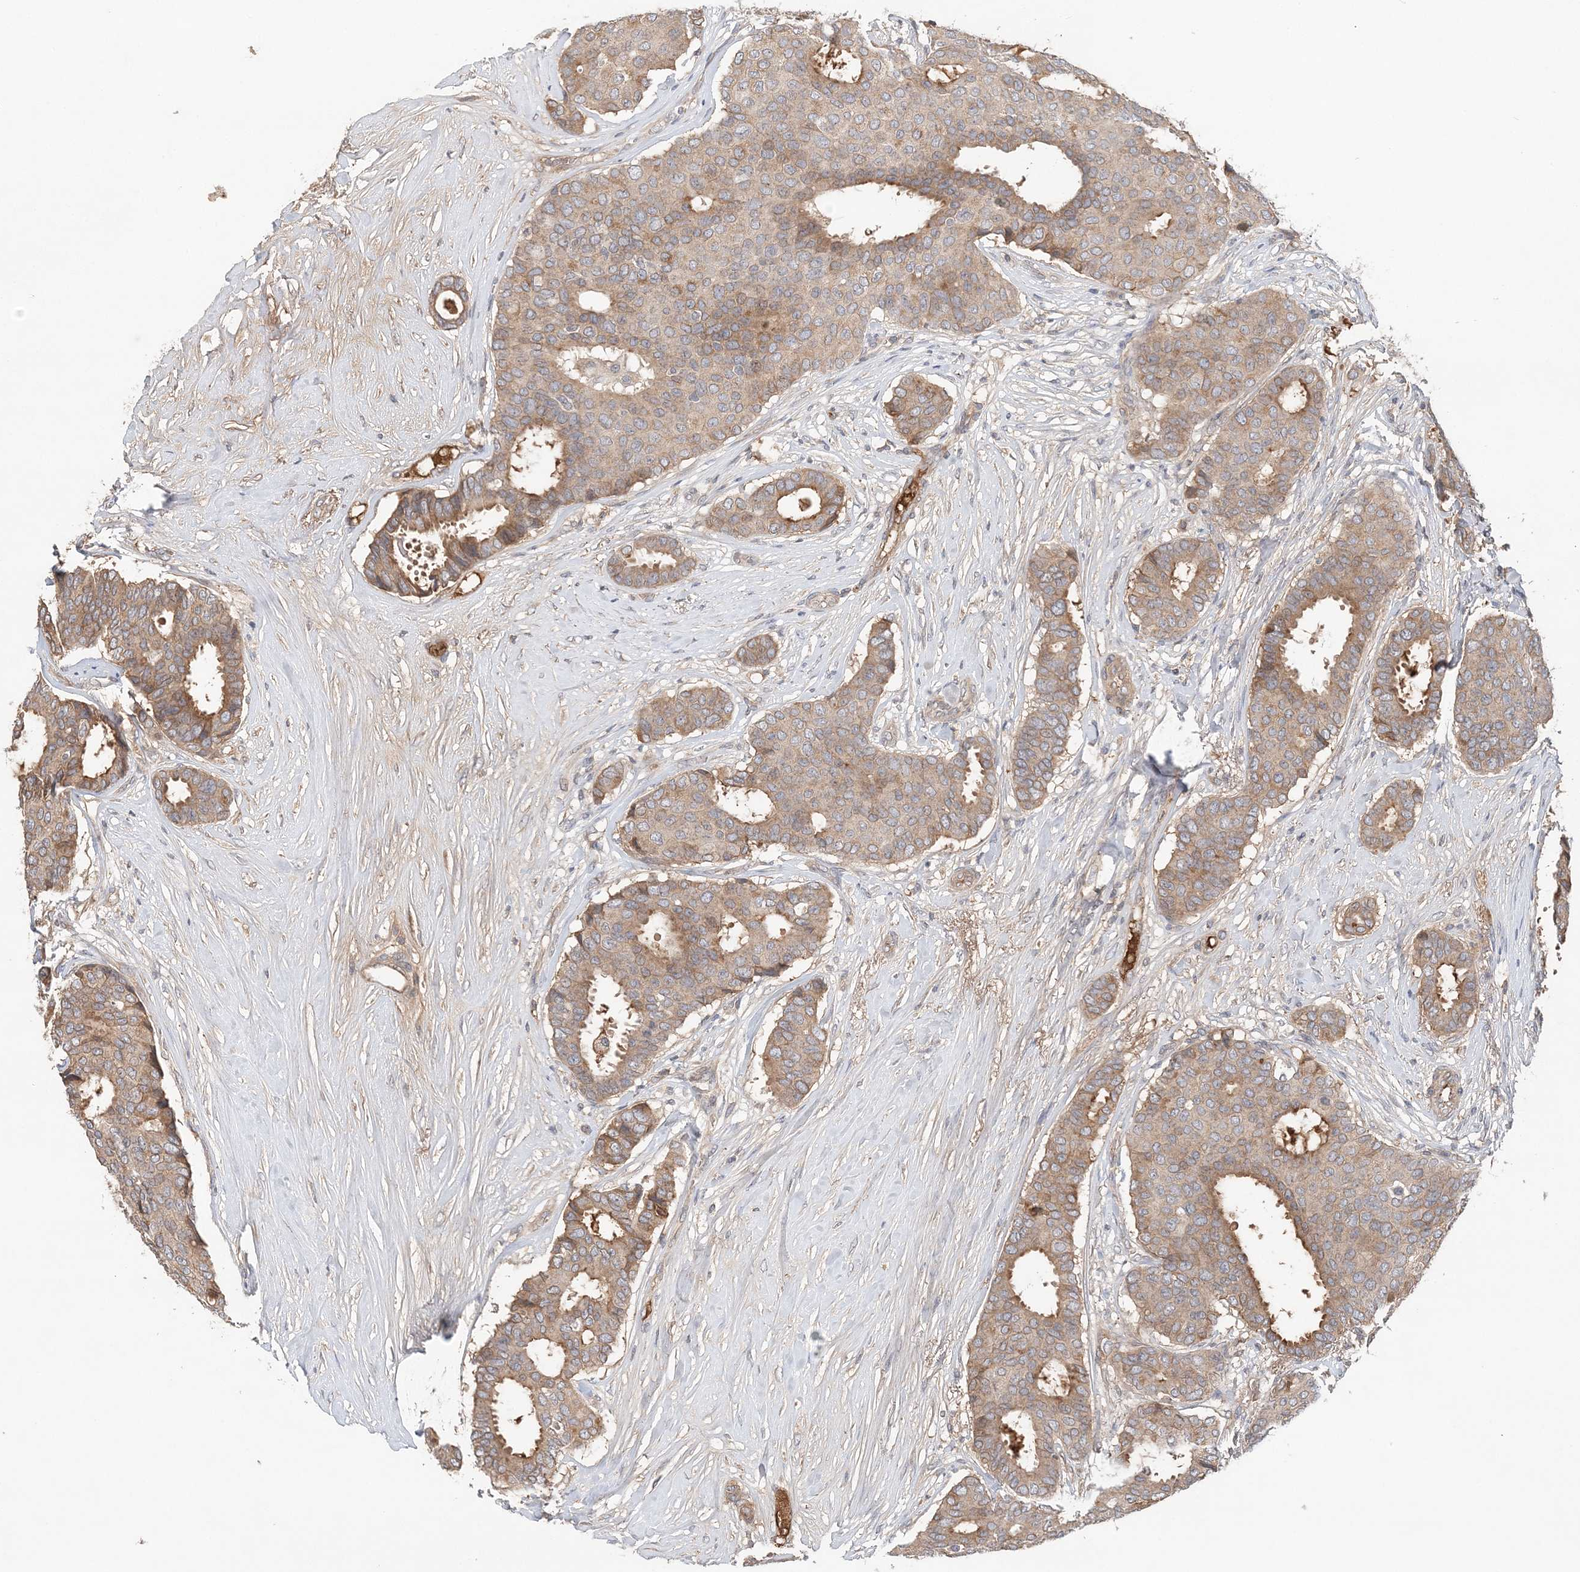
{"staining": {"intensity": "moderate", "quantity": ">75%", "location": "cytoplasmic/membranous"}, "tissue": "breast cancer", "cell_type": "Tumor cells", "image_type": "cancer", "snomed": [{"axis": "morphology", "description": "Duct carcinoma"}, {"axis": "topography", "description": "Breast"}], "caption": "Immunohistochemical staining of breast cancer (invasive ductal carcinoma) displays medium levels of moderate cytoplasmic/membranous staining in about >75% of tumor cells. (DAB (3,3'-diaminobenzidine) = brown stain, brightfield microscopy at high magnification).", "gene": "SYCP3", "patient": {"sex": "female", "age": 75}}